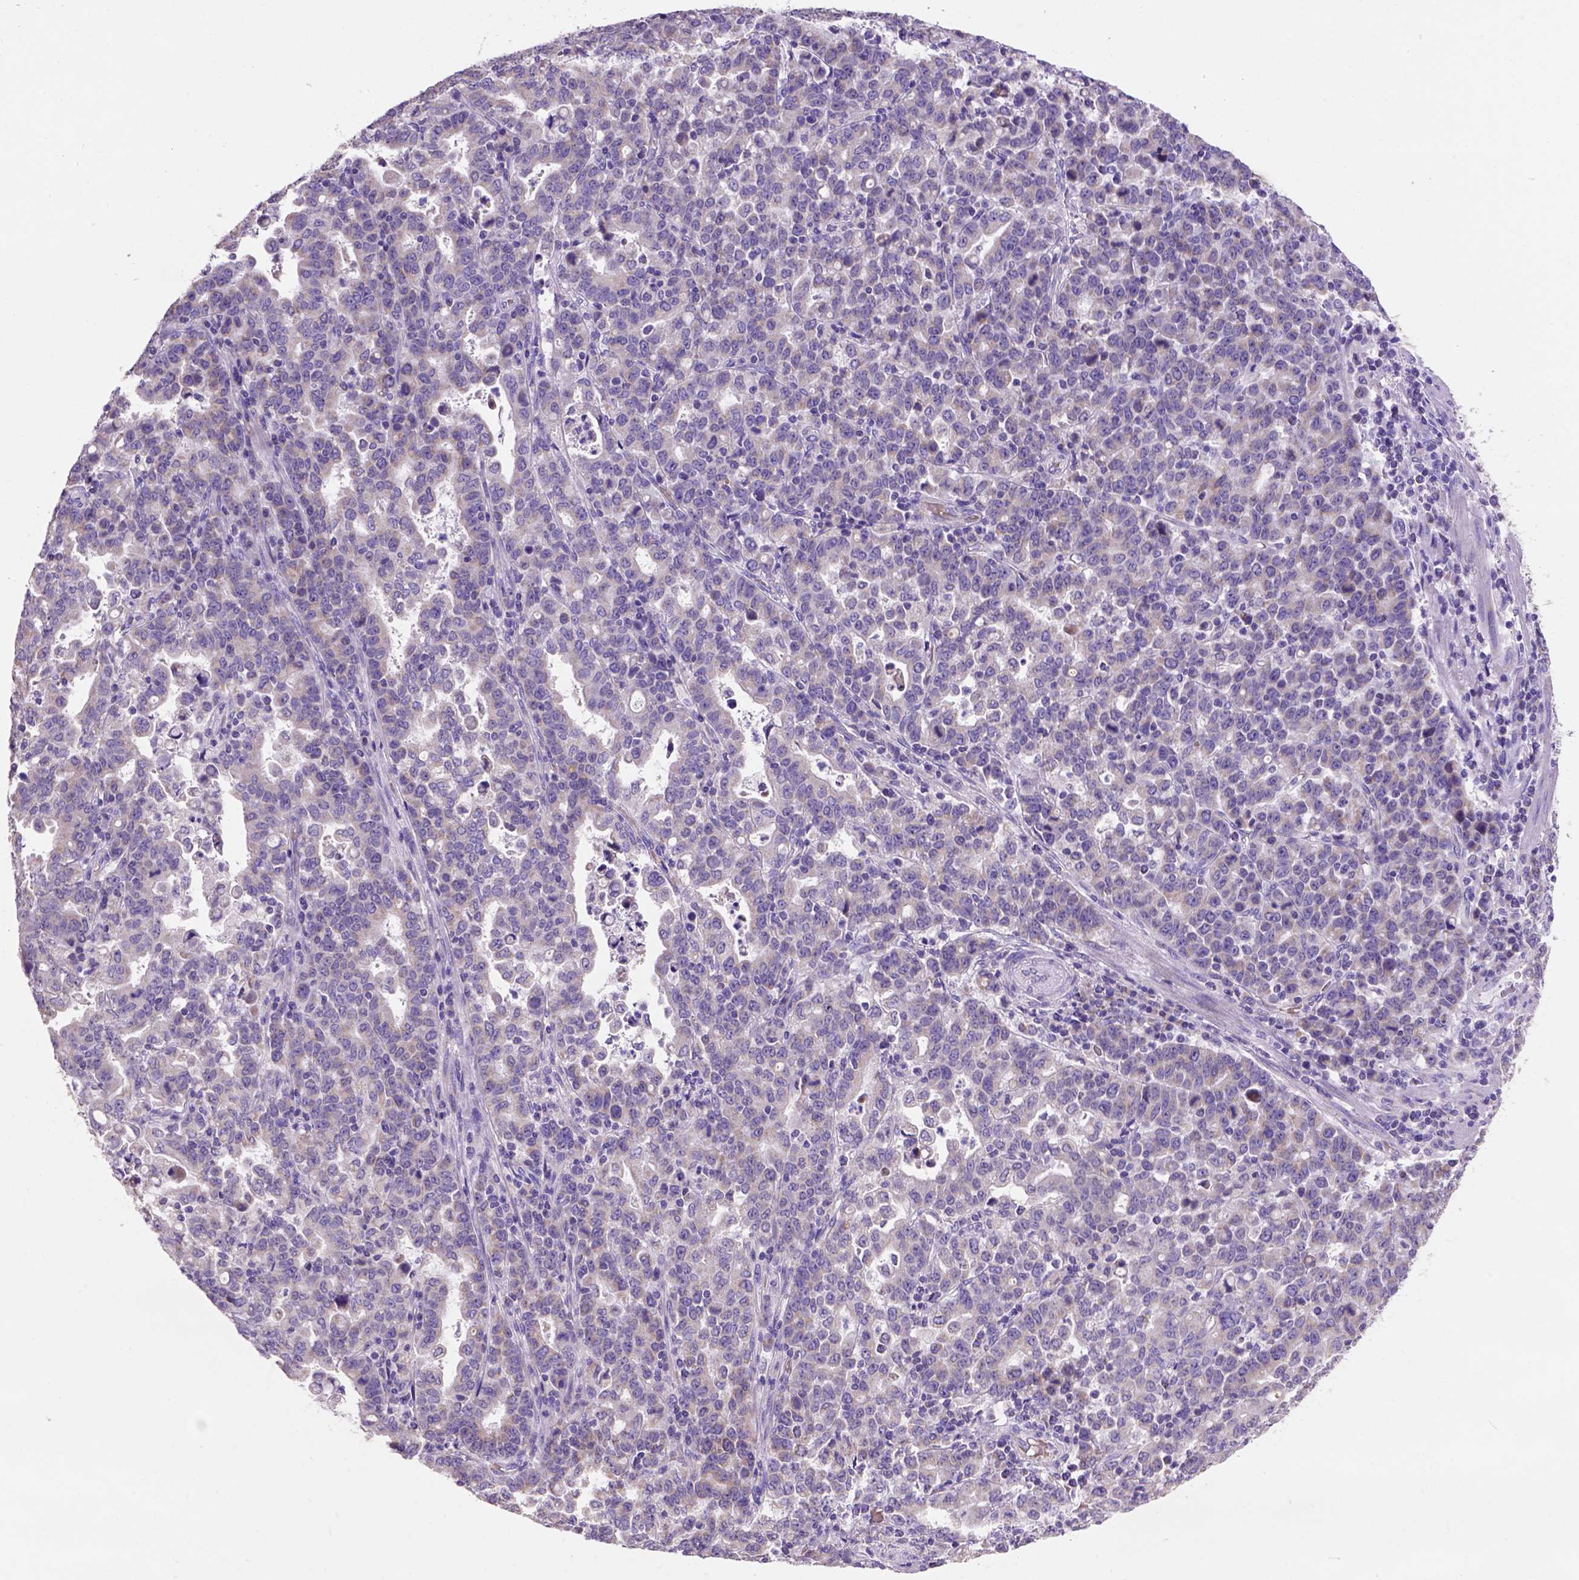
{"staining": {"intensity": "strong", "quantity": "25%-75%", "location": "cytoplasmic/membranous"}, "tissue": "stomach cancer", "cell_type": "Tumor cells", "image_type": "cancer", "snomed": [{"axis": "morphology", "description": "Adenocarcinoma, NOS"}, {"axis": "topography", "description": "Stomach"}], "caption": "Stomach cancer stained for a protein (brown) shows strong cytoplasmic/membranous positive expression in approximately 25%-75% of tumor cells.", "gene": "L2HGDH", "patient": {"sex": "male", "age": 82}}